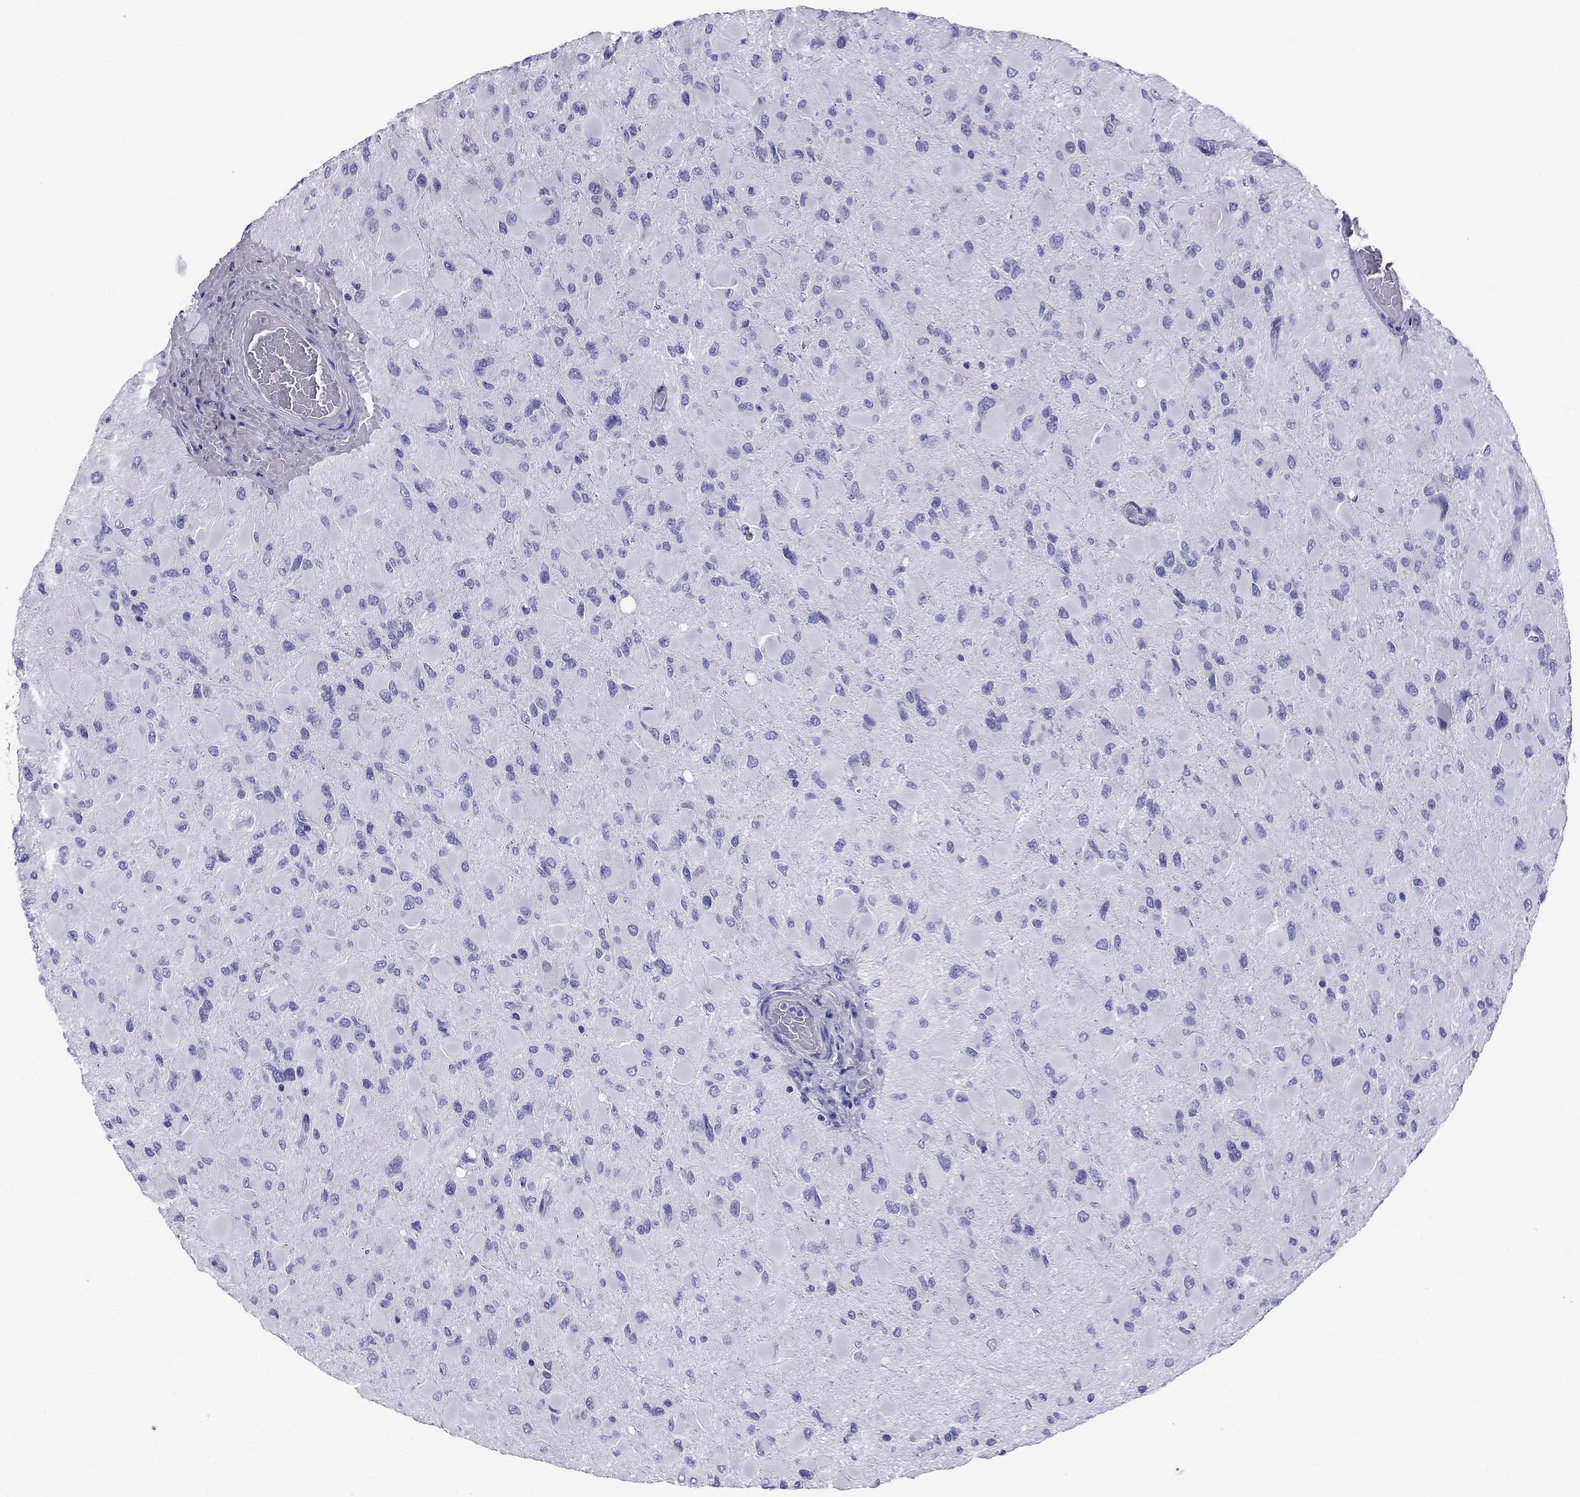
{"staining": {"intensity": "negative", "quantity": "none", "location": "none"}, "tissue": "glioma", "cell_type": "Tumor cells", "image_type": "cancer", "snomed": [{"axis": "morphology", "description": "Glioma, malignant, High grade"}, {"axis": "topography", "description": "Cerebral cortex"}], "caption": "Human high-grade glioma (malignant) stained for a protein using immunohistochemistry (IHC) exhibits no expression in tumor cells.", "gene": "ARR3", "patient": {"sex": "female", "age": 36}}